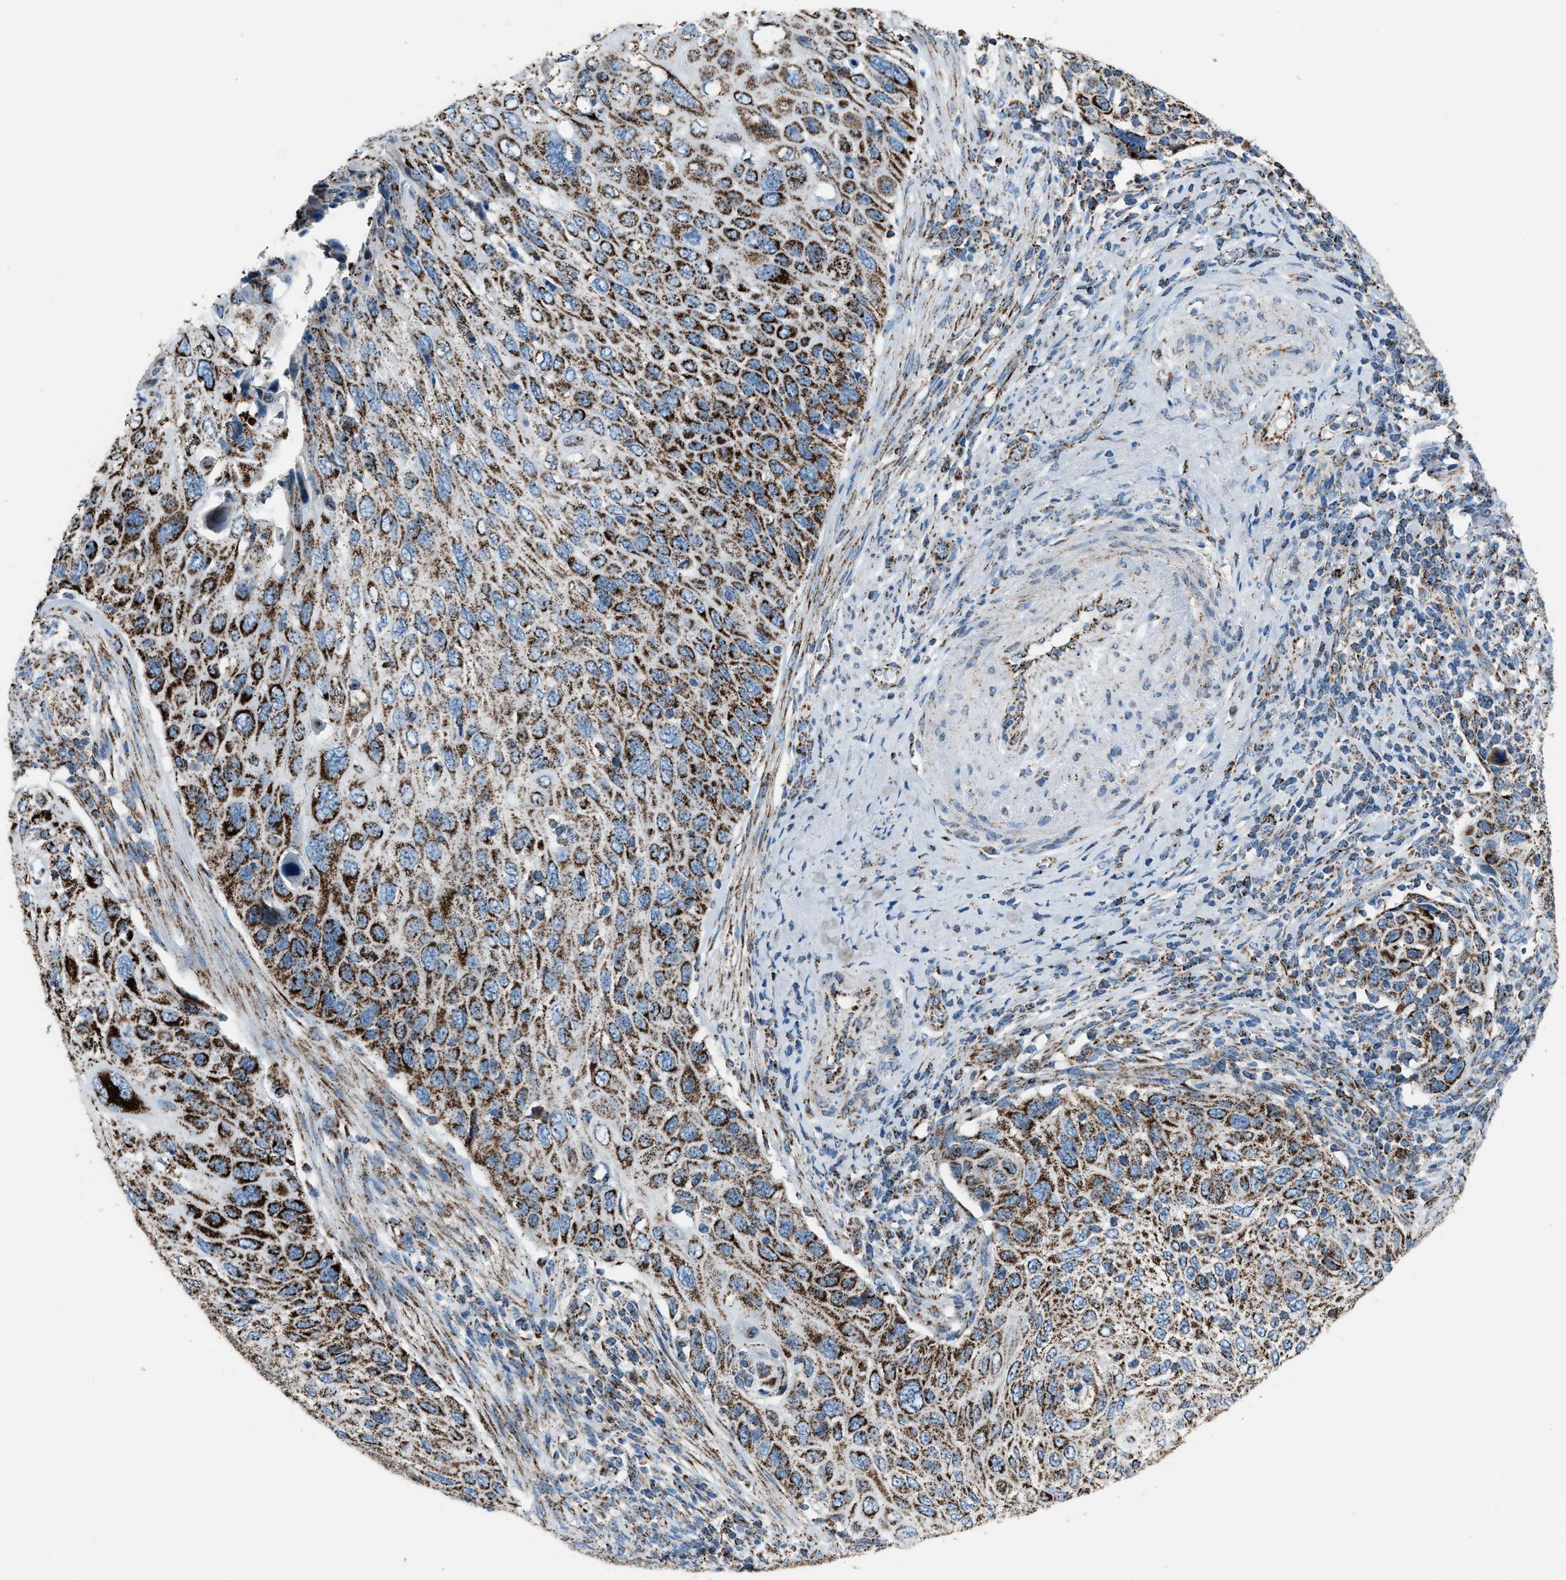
{"staining": {"intensity": "strong", "quantity": ">75%", "location": "cytoplasmic/membranous"}, "tissue": "cervical cancer", "cell_type": "Tumor cells", "image_type": "cancer", "snomed": [{"axis": "morphology", "description": "Squamous cell carcinoma, NOS"}, {"axis": "topography", "description": "Cervix"}], "caption": "High-power microscopy captured an immunohistochemistry photomicrograph of squamous cell carcinoma (cervical), revealing strong cytoplasmic/membranous staining in approximately >75% of tumor cells. The staining was performed using DAB to visualize the protein expression in brown, while the nuclei were stained in blue with hematoxylin (Magnification: 20x).", "gene": "MDH2", "patient": {"sex": "female", "age": 70}}